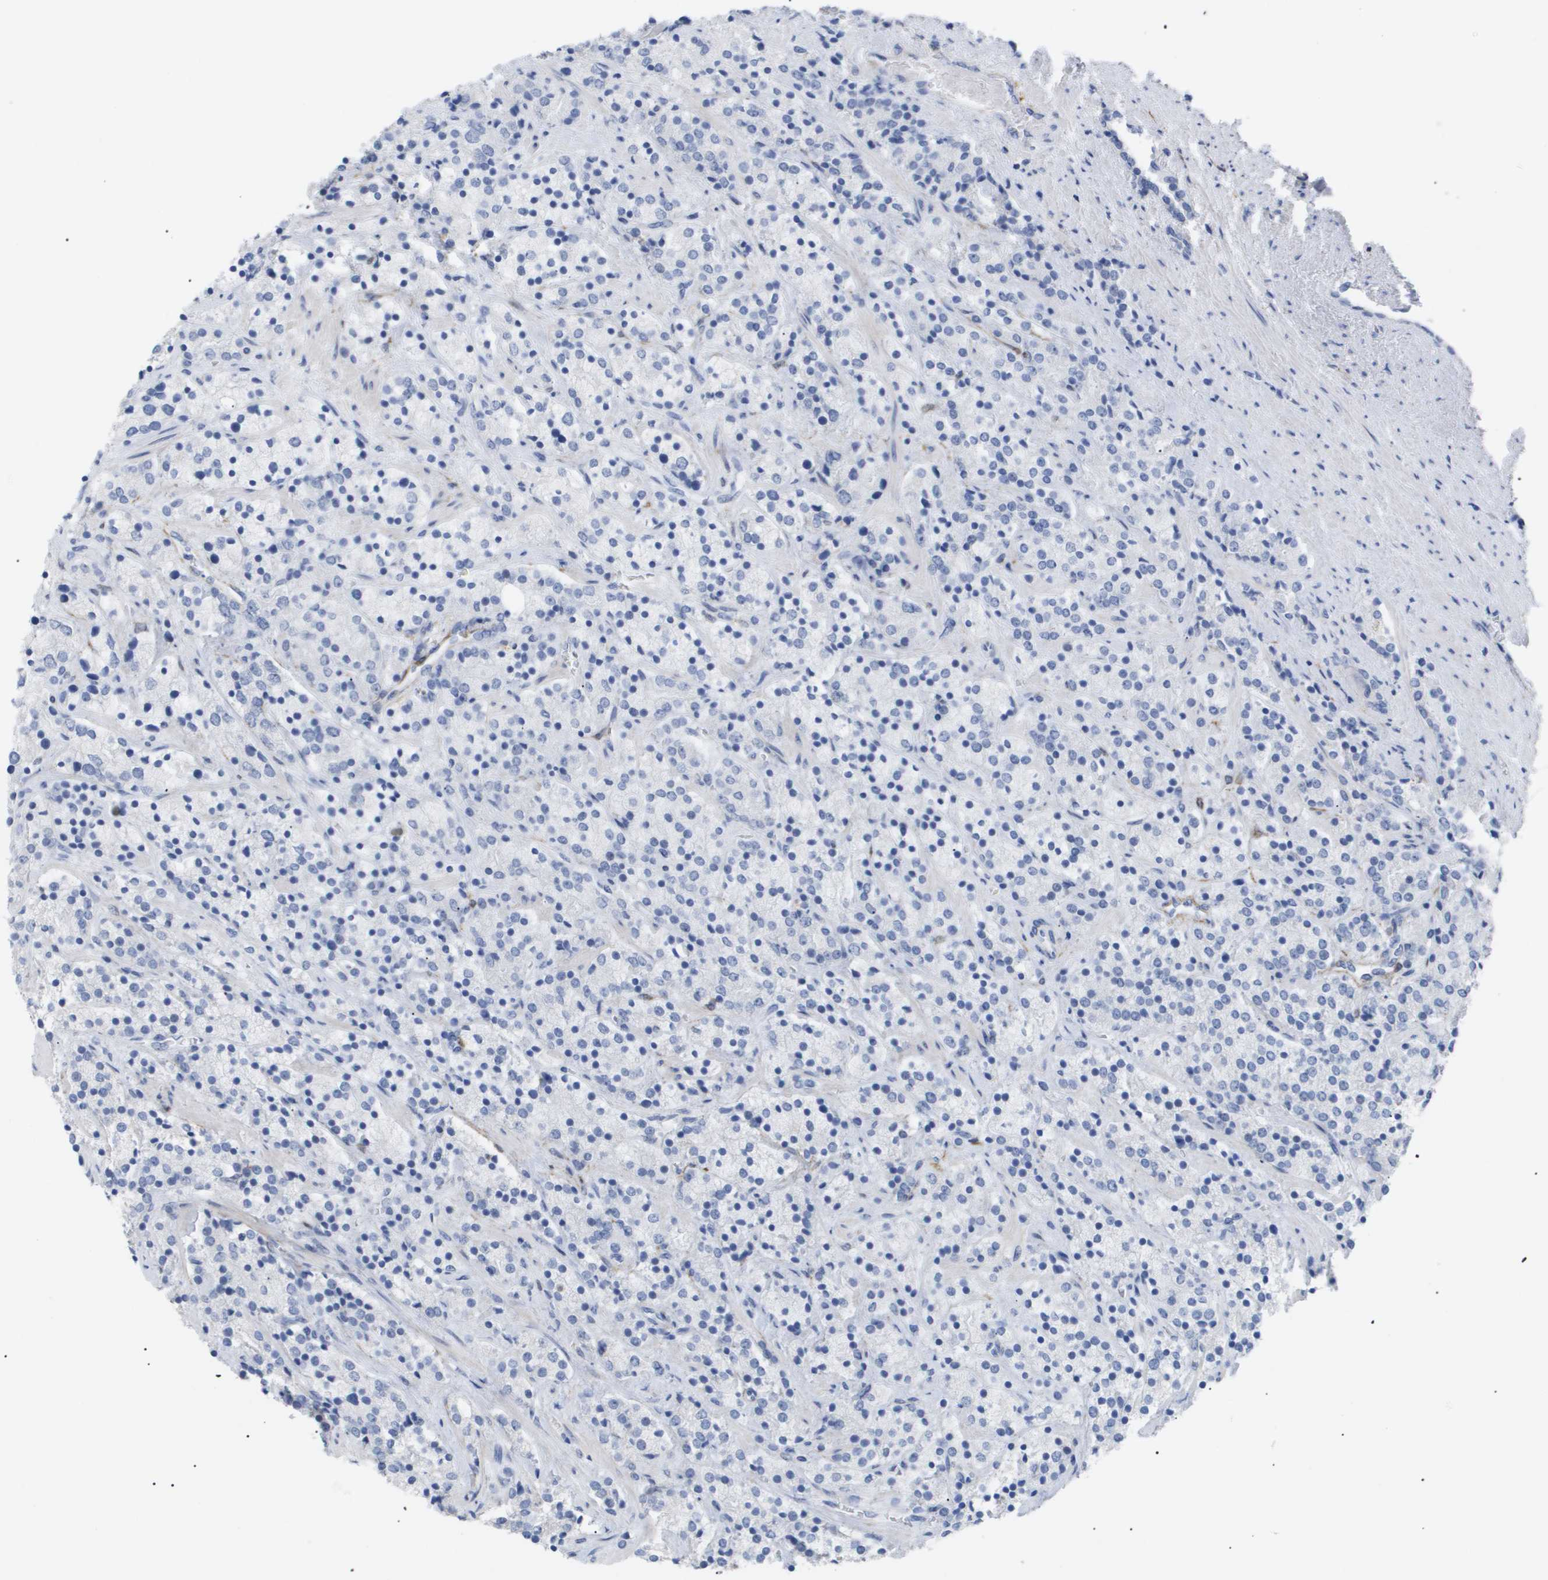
{"staining": {"intensity": "negative", "quantity": "none", "location": "none"}, "tissue": "prostate cancer", "cell_type": "Tumor cells", "image_type": "cancer", "snomed": [{"axis": "morphology", "description": "Adenocarcinoma, High grade"}, {"axis": "topography", "description": "Prostate"}], "caption": "IHC image of neoplastic tissue: high-grade adenocarcinoma (prostate) stained with DAB (3,3'-diaminobenzidine) reveals no significant protein positivity in tumor cells.", "gene": "CAV3", "patient": {"sex": "male", "age": 71}}